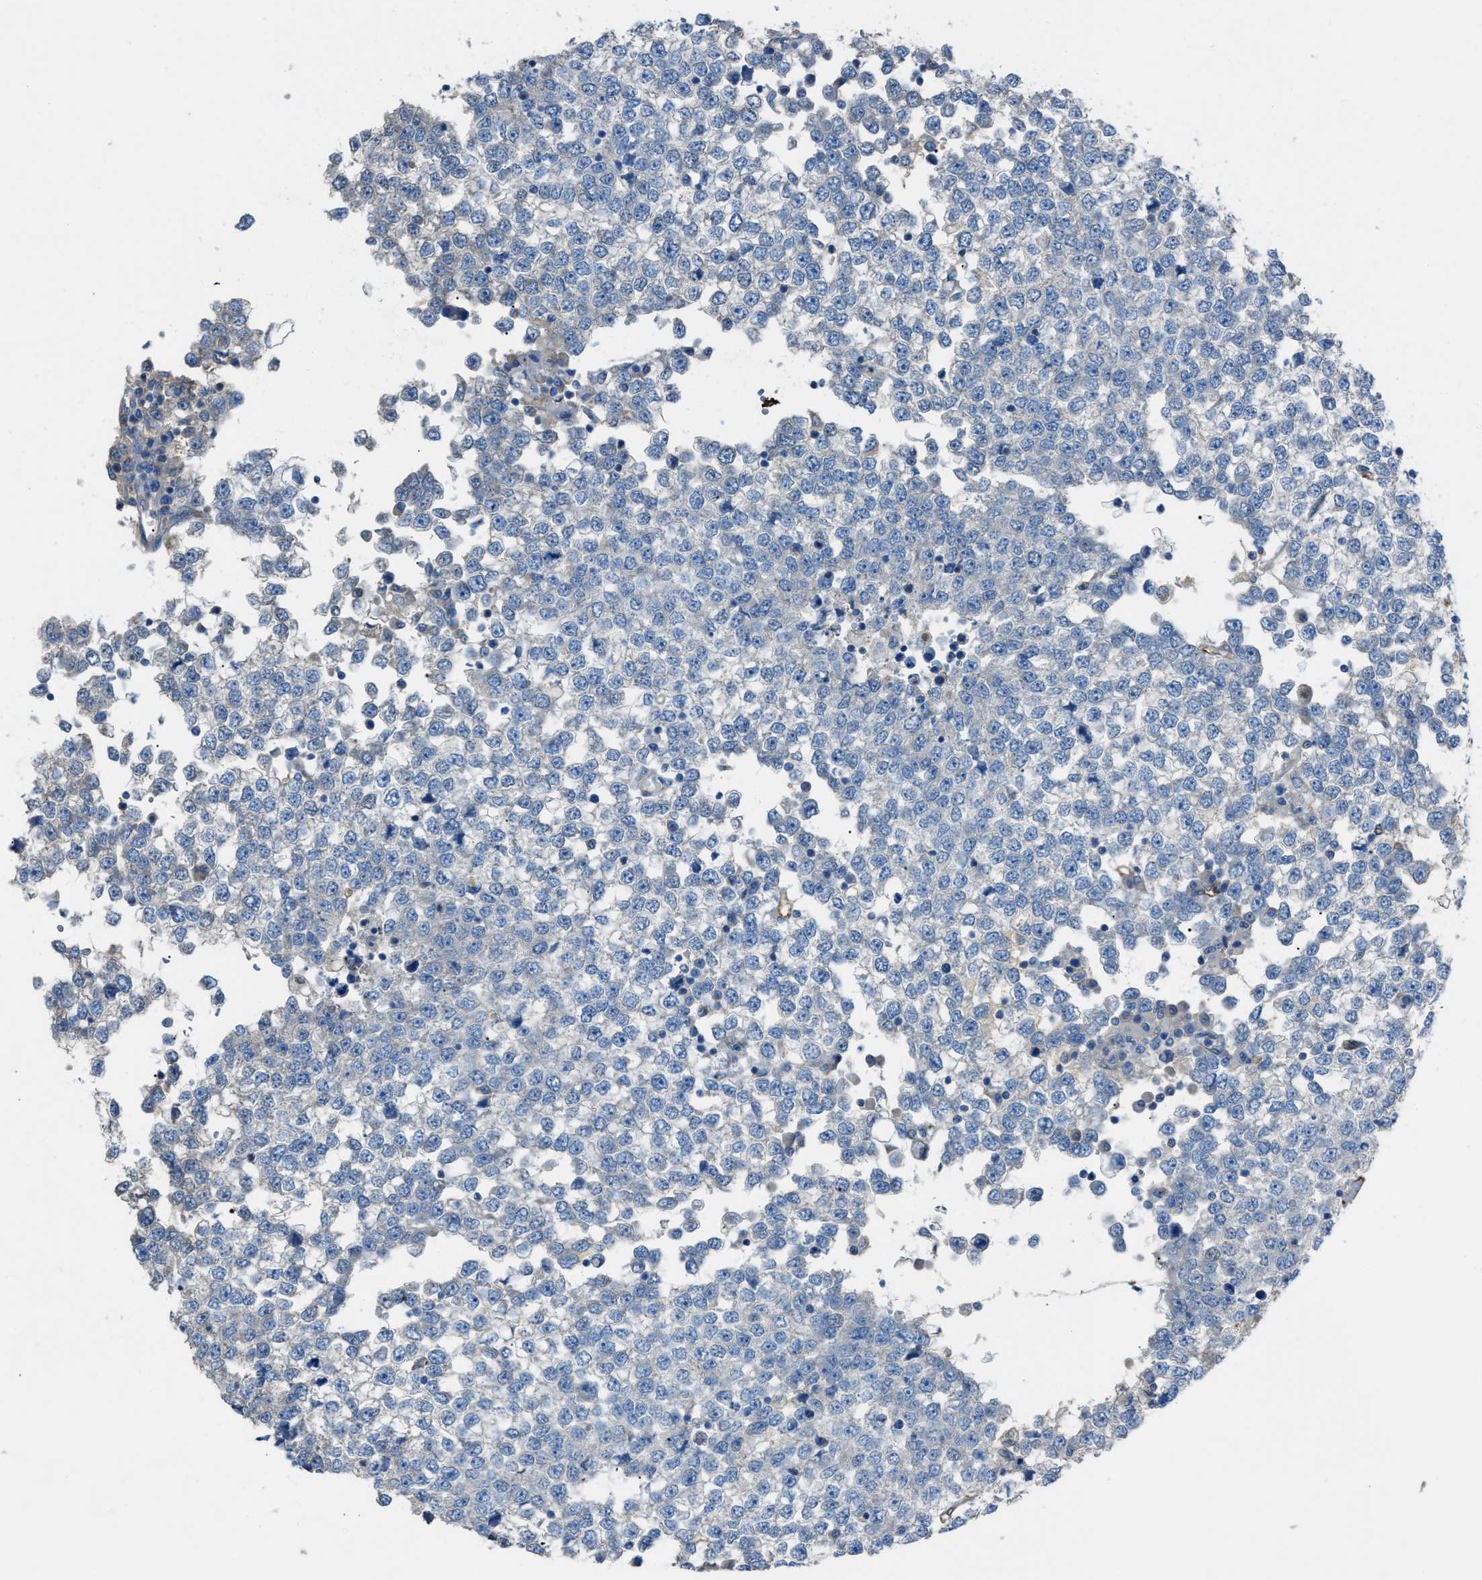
{"staining": {"intensity": "negative", "quantity": "none", "location": "none"}, "tissue": "testis cancer", "cell_type": "Tumor cells", "image_type": "cancer", "snomed": [{"axis": "morphology", "description": "Seminoma, NOS"}, {"axis": "topography", "description": "Testis"}], "caption": "This is an immunohistochemistry (IHC) histopathology image of human seminoma (testis). There is no expression in tumor cells.", "gene": "SLC22A15", "patient": {"sex": "male", "age": 65}}